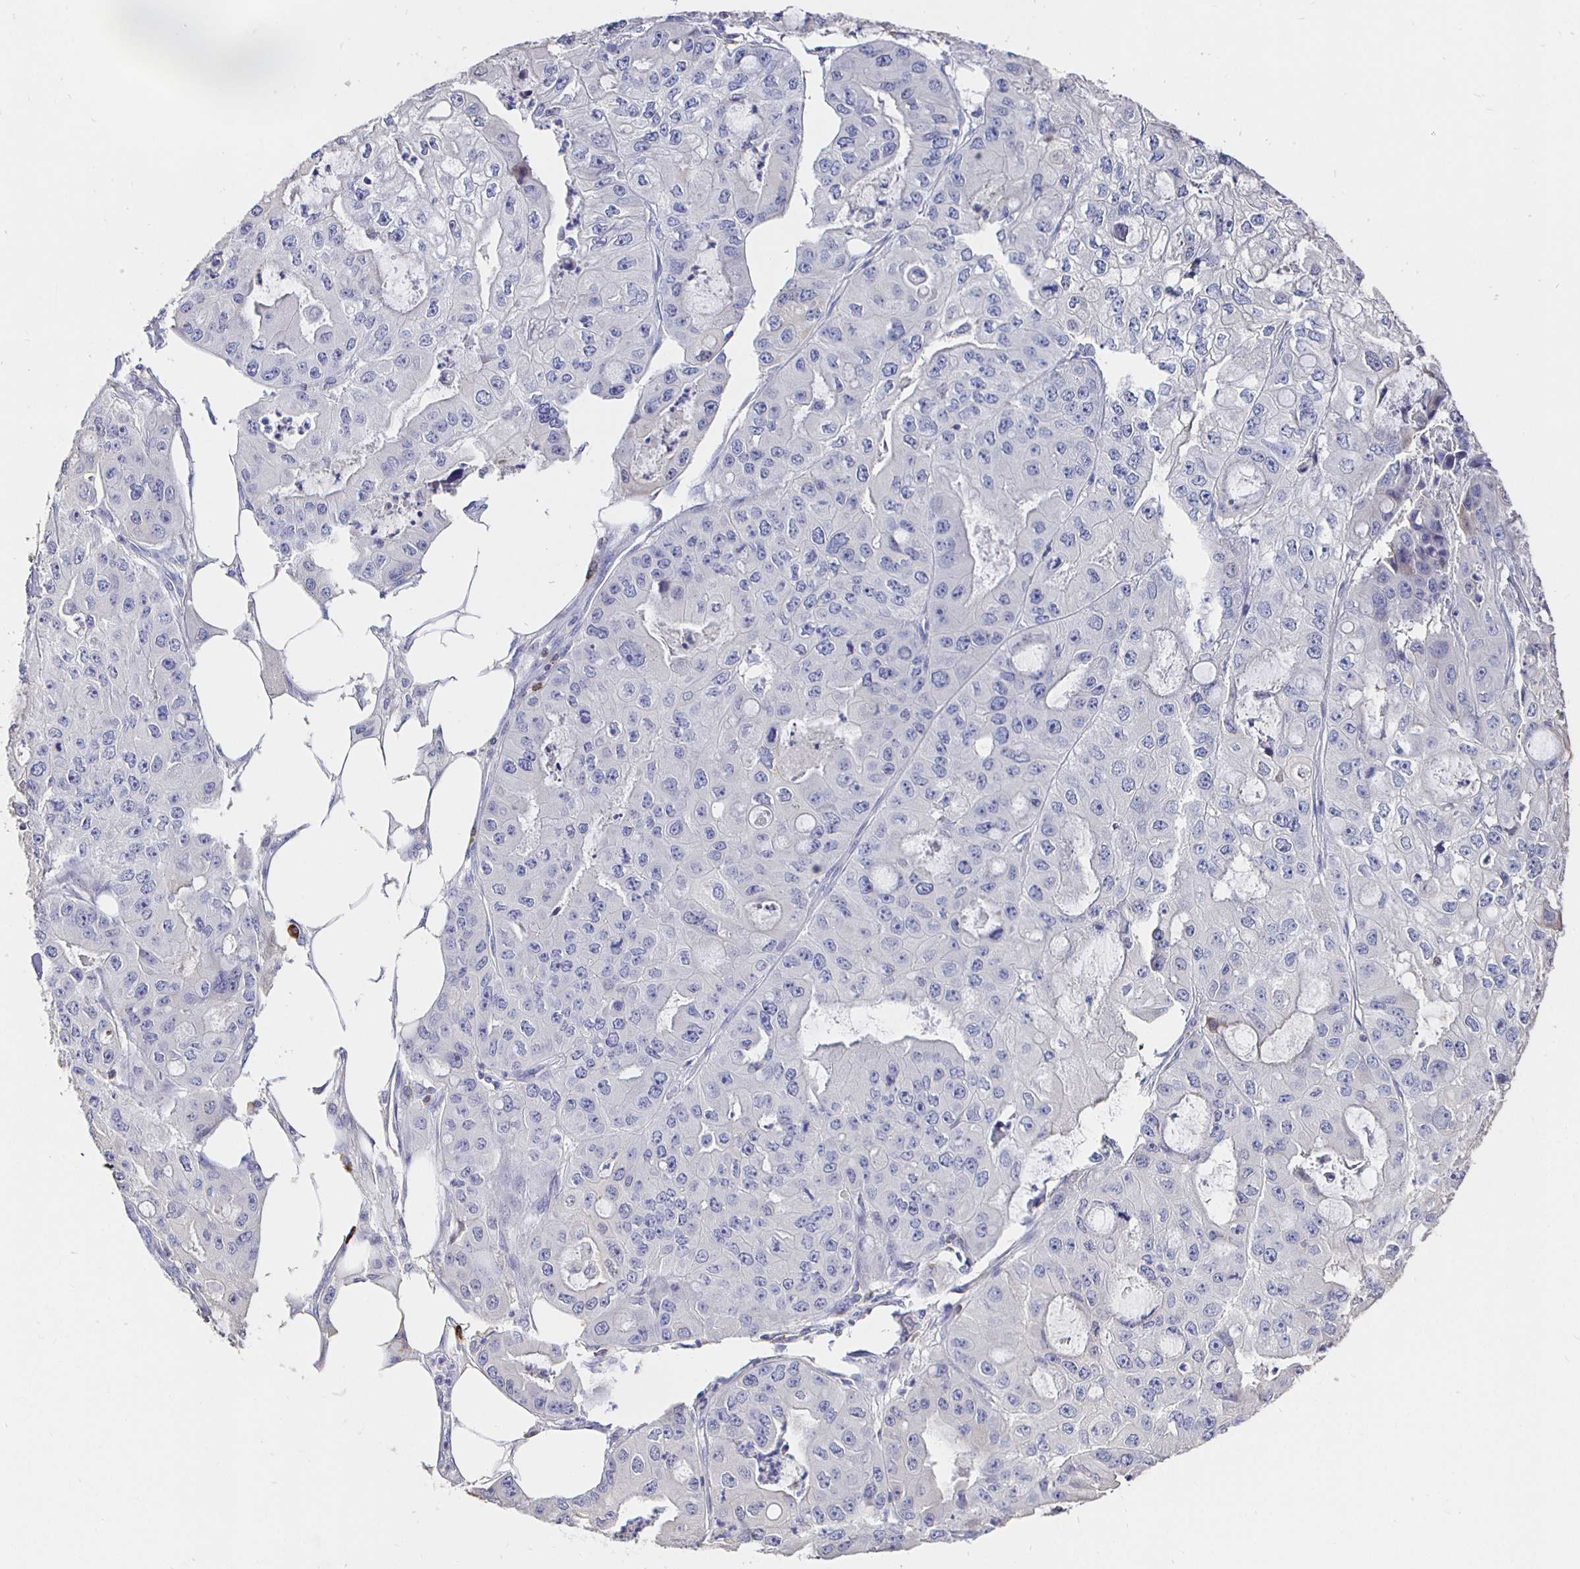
{"staining": {"intensity": "negative", "quantity": "none", "location": "none"}, "tissue": "ovarian cancer", "cell_type": "Tumor cells", "image_type": "cancer", "snomed": [{"axis": "morphology", "description": "Cystadenocarcinoma, serous, NOS"}, {"axis": "topography", "description": "Ovary"}], "caption": "Ovarian cancer (serous cystadenocarcinoma) stained for a protein using IHC reveals no staining tumor cells.", "gene": "CXCR3", "patient": {"sex": "female", "age": 56}}